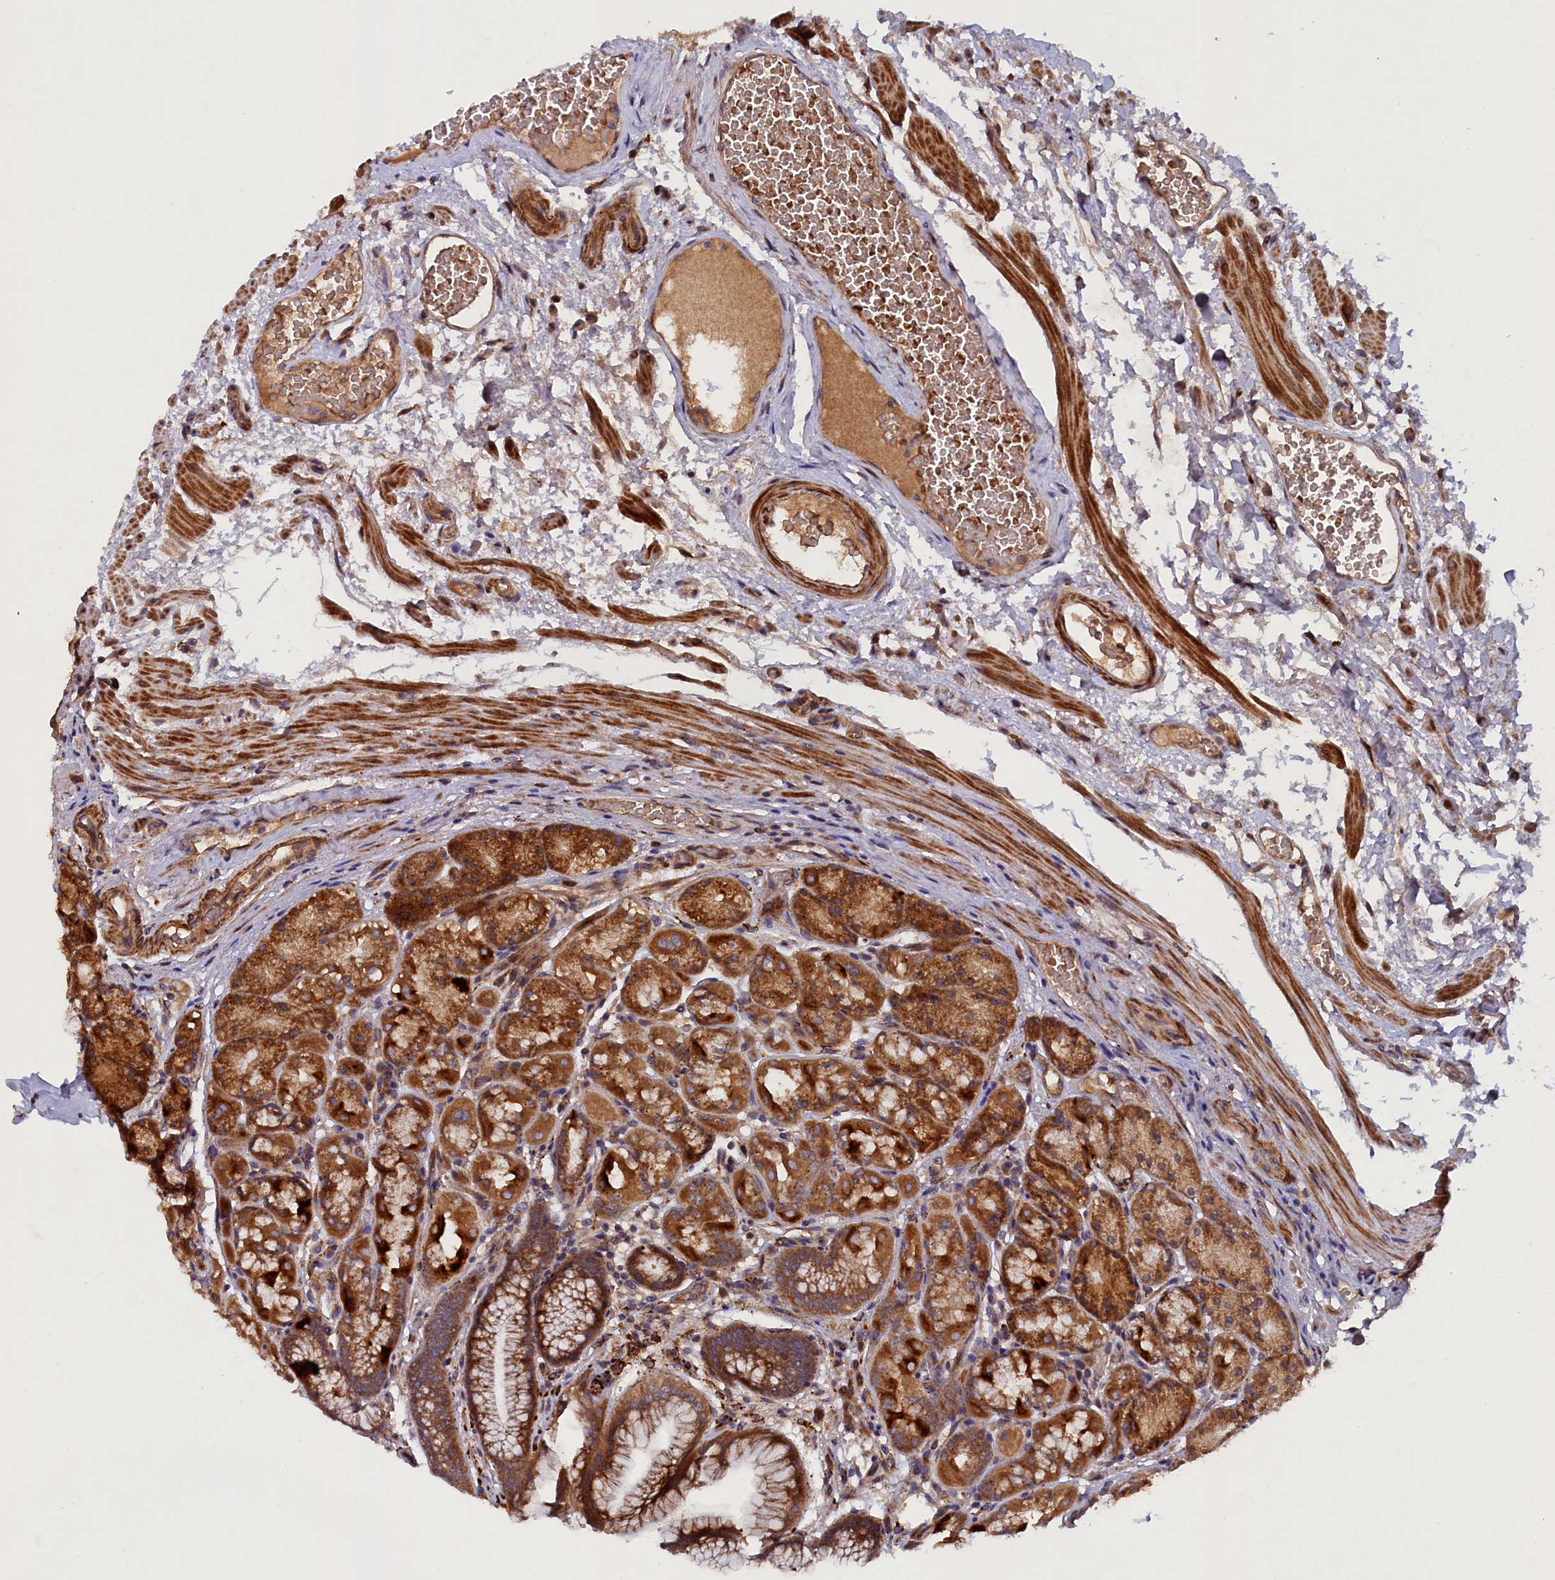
{"staining": {"intensity": "strong", "quantity": ">75%", "location": "cytoplasmic/membranous"}, "tissue": "stomach", "cell_type": "Glandular cells", "image_type": "normal", "snomed": [{"axis": "morphology", "description": "Normal tissue, NOS"}, {"axis": "topography", "description": "Stomach"}], "caption": "Glandular cells display high levels of strong cytoplasmic/membranous staining in approximately >75% of cells in unremarkable stomach. Nuclei are stained in blue.", "gene": "ARRDC4", "patient": {"sex": "male", "age": 63}}